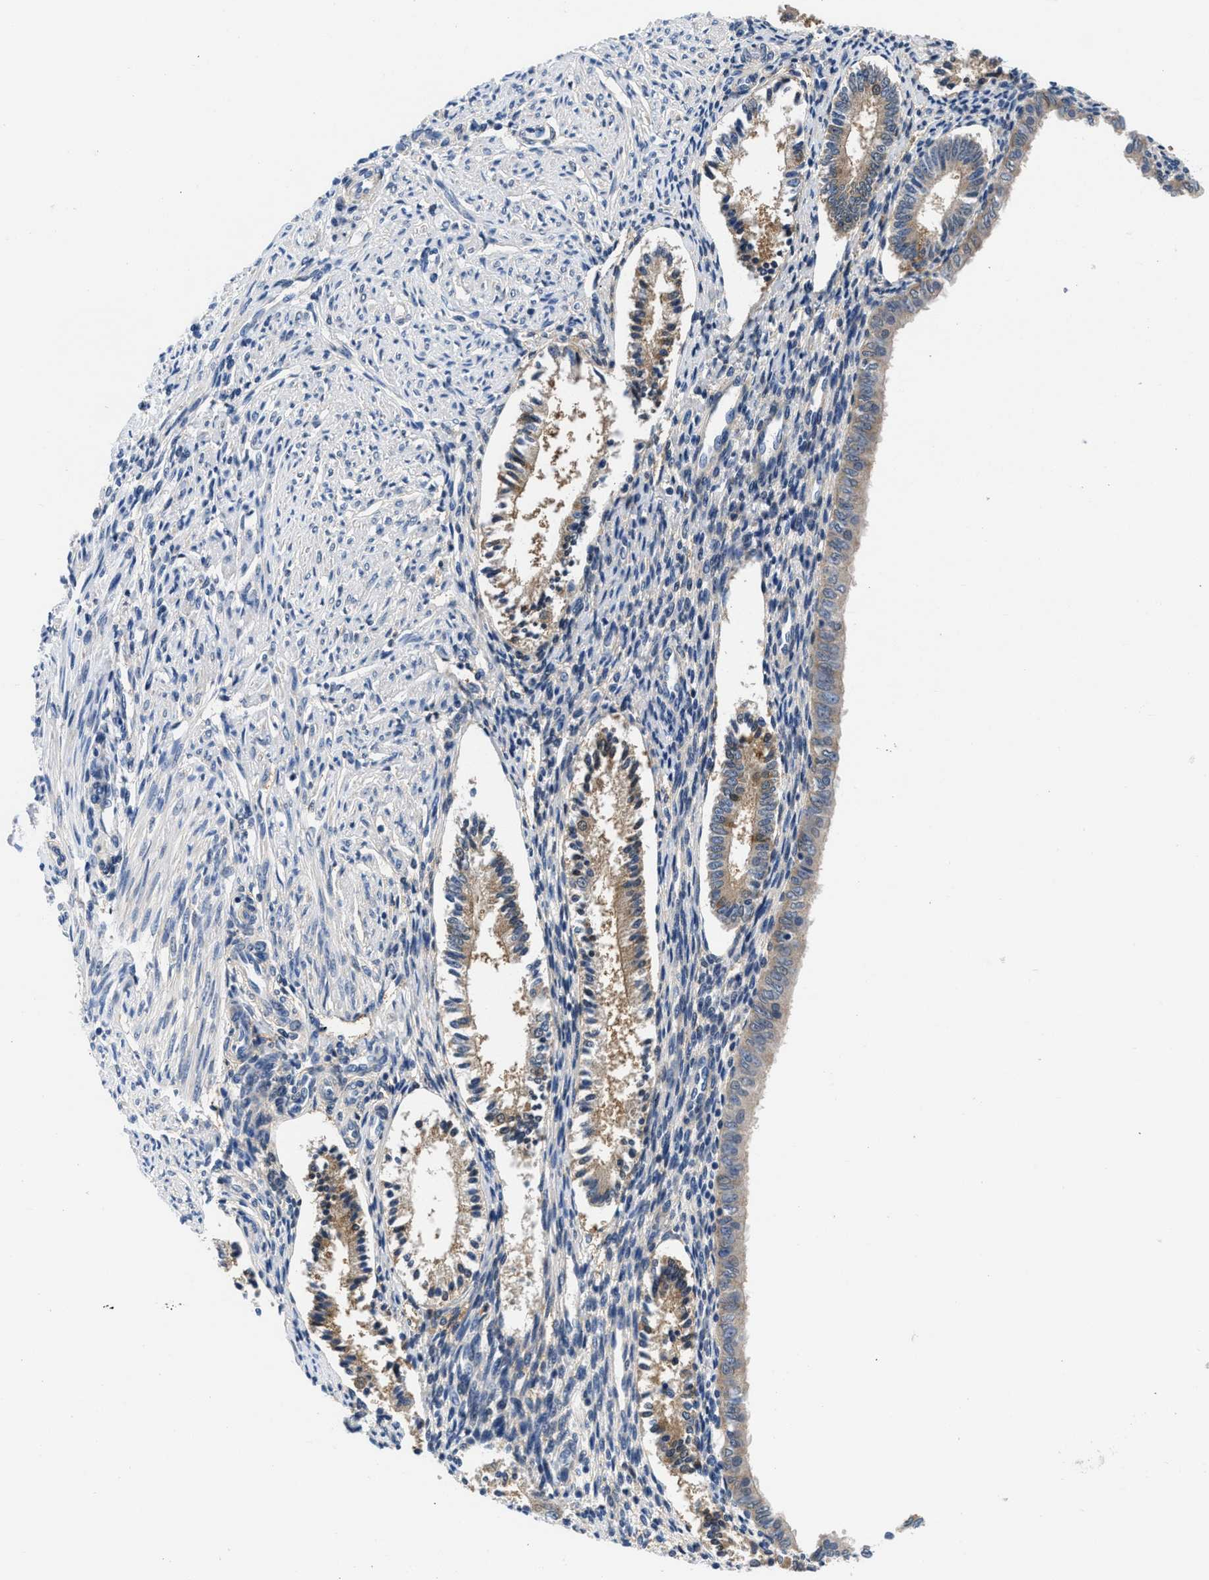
{"staining": {"intensity": "weak", "quantity": "<25%", "location": "cytoplasmic/membranous"}, "tissue": "endometrium", "cell_type": "Cells in endometrial stroma", "image_type": "normal", "snomed": [{"axis": "morphology", "description": "Normal tissue, NOS"}, {"axis": "topography", "description": "Endometrium"}], "caption": "Immunohistochemical staining of unremarkable endometrium reveals no significant expression in cells in endometrial stroma.", "gene": "CBR1", "patient": {"sex": "female", "age": 42}}